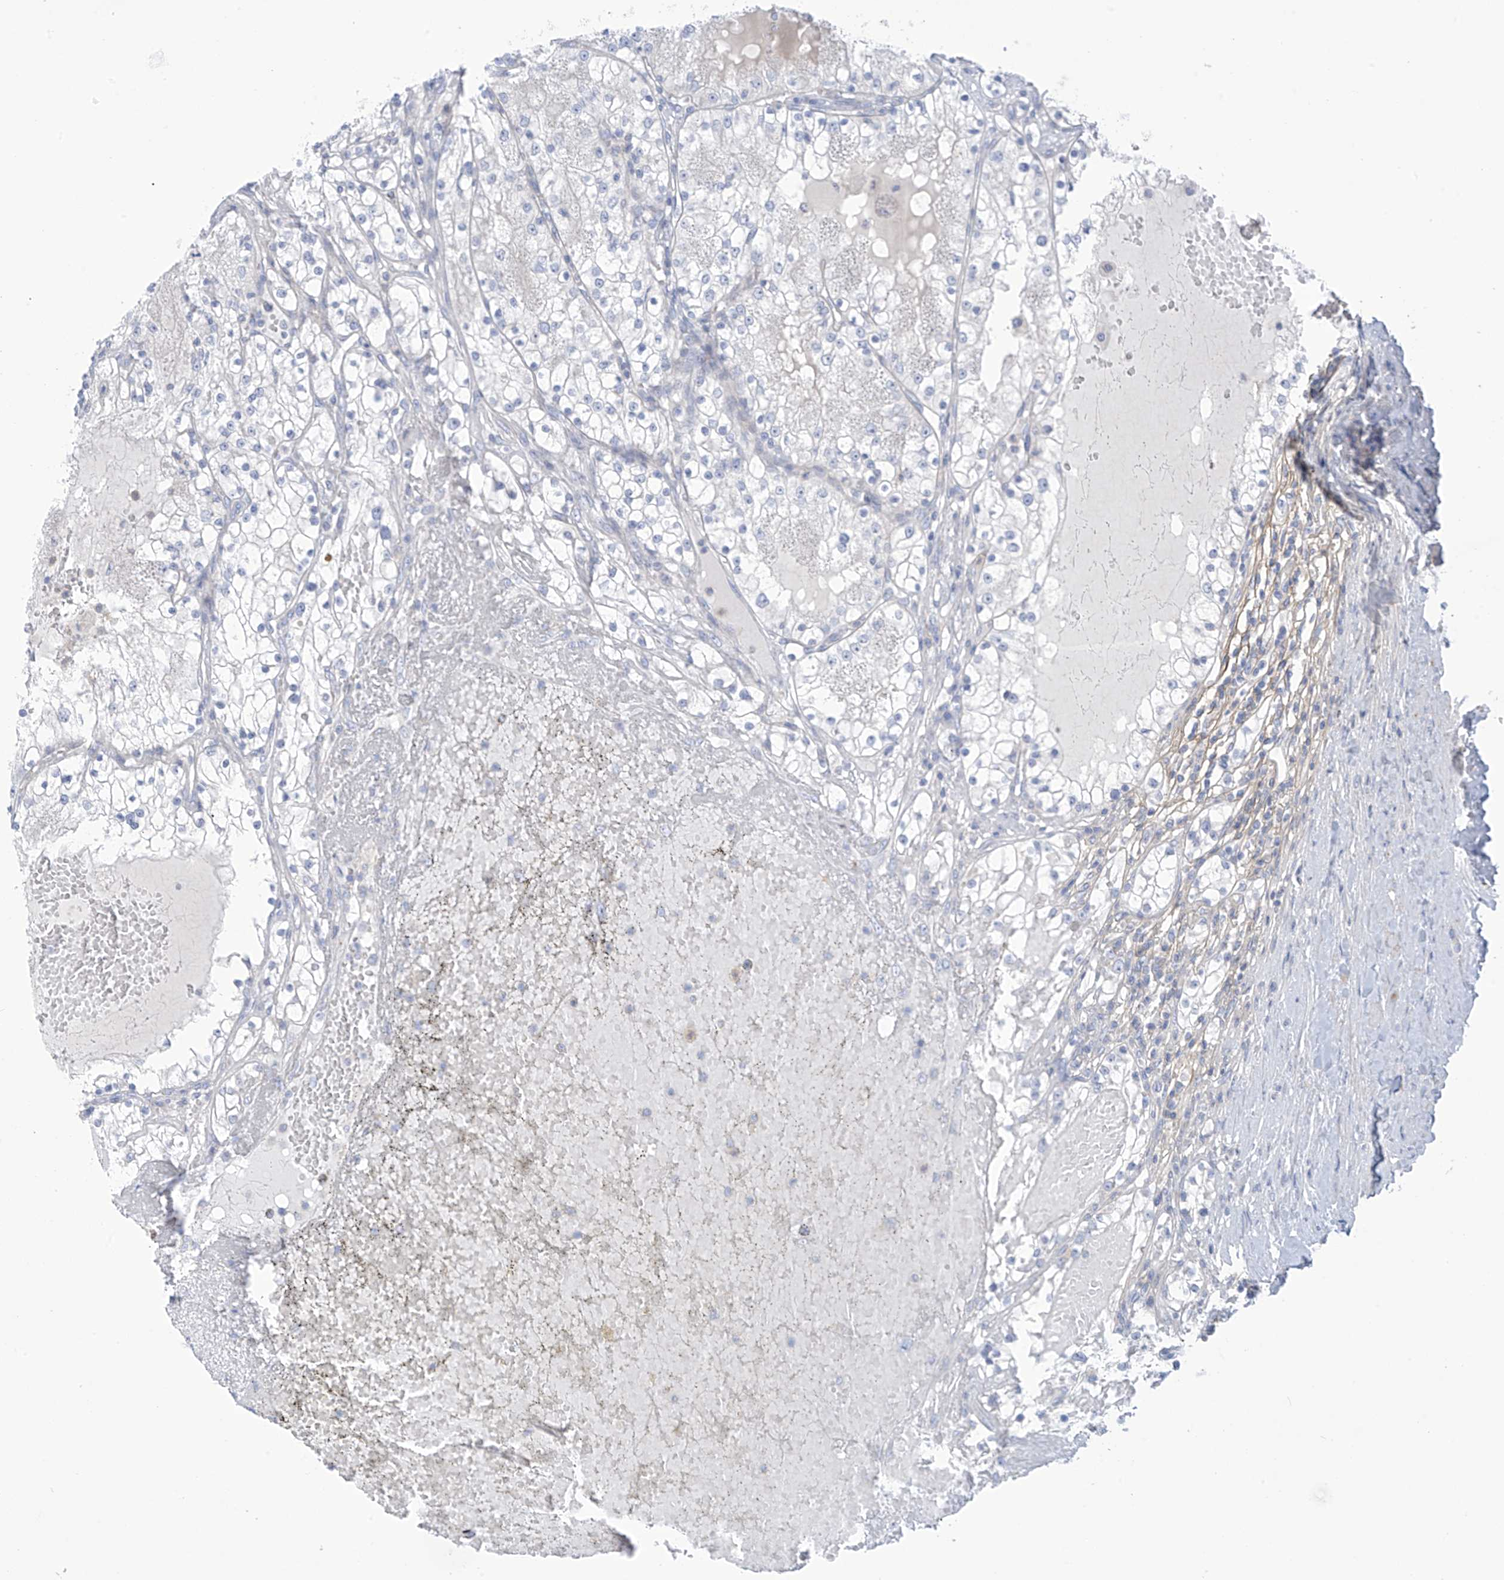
{"staining": {"intensity": "negative", "quantity": "none", "location": "none"}, "tissue": "renal cancer", "cell_type": "Tumor cells", "image_type": "cancer", "snomed": [{"axis": "morphology", "description": "Normal tissue, NOS"}, {"axis": "morphology", "description": "Adenocarcinoma, NOS"}, {"axis": "topography", "description": "Kidney"}], "caption": "Human renal cancer (adenocarcinoma) stained for a protein using immunohistochemistry shows no expression in tumor cells.", "gene": "FABP2", "patient": {"sex": "male", "age": 68}}